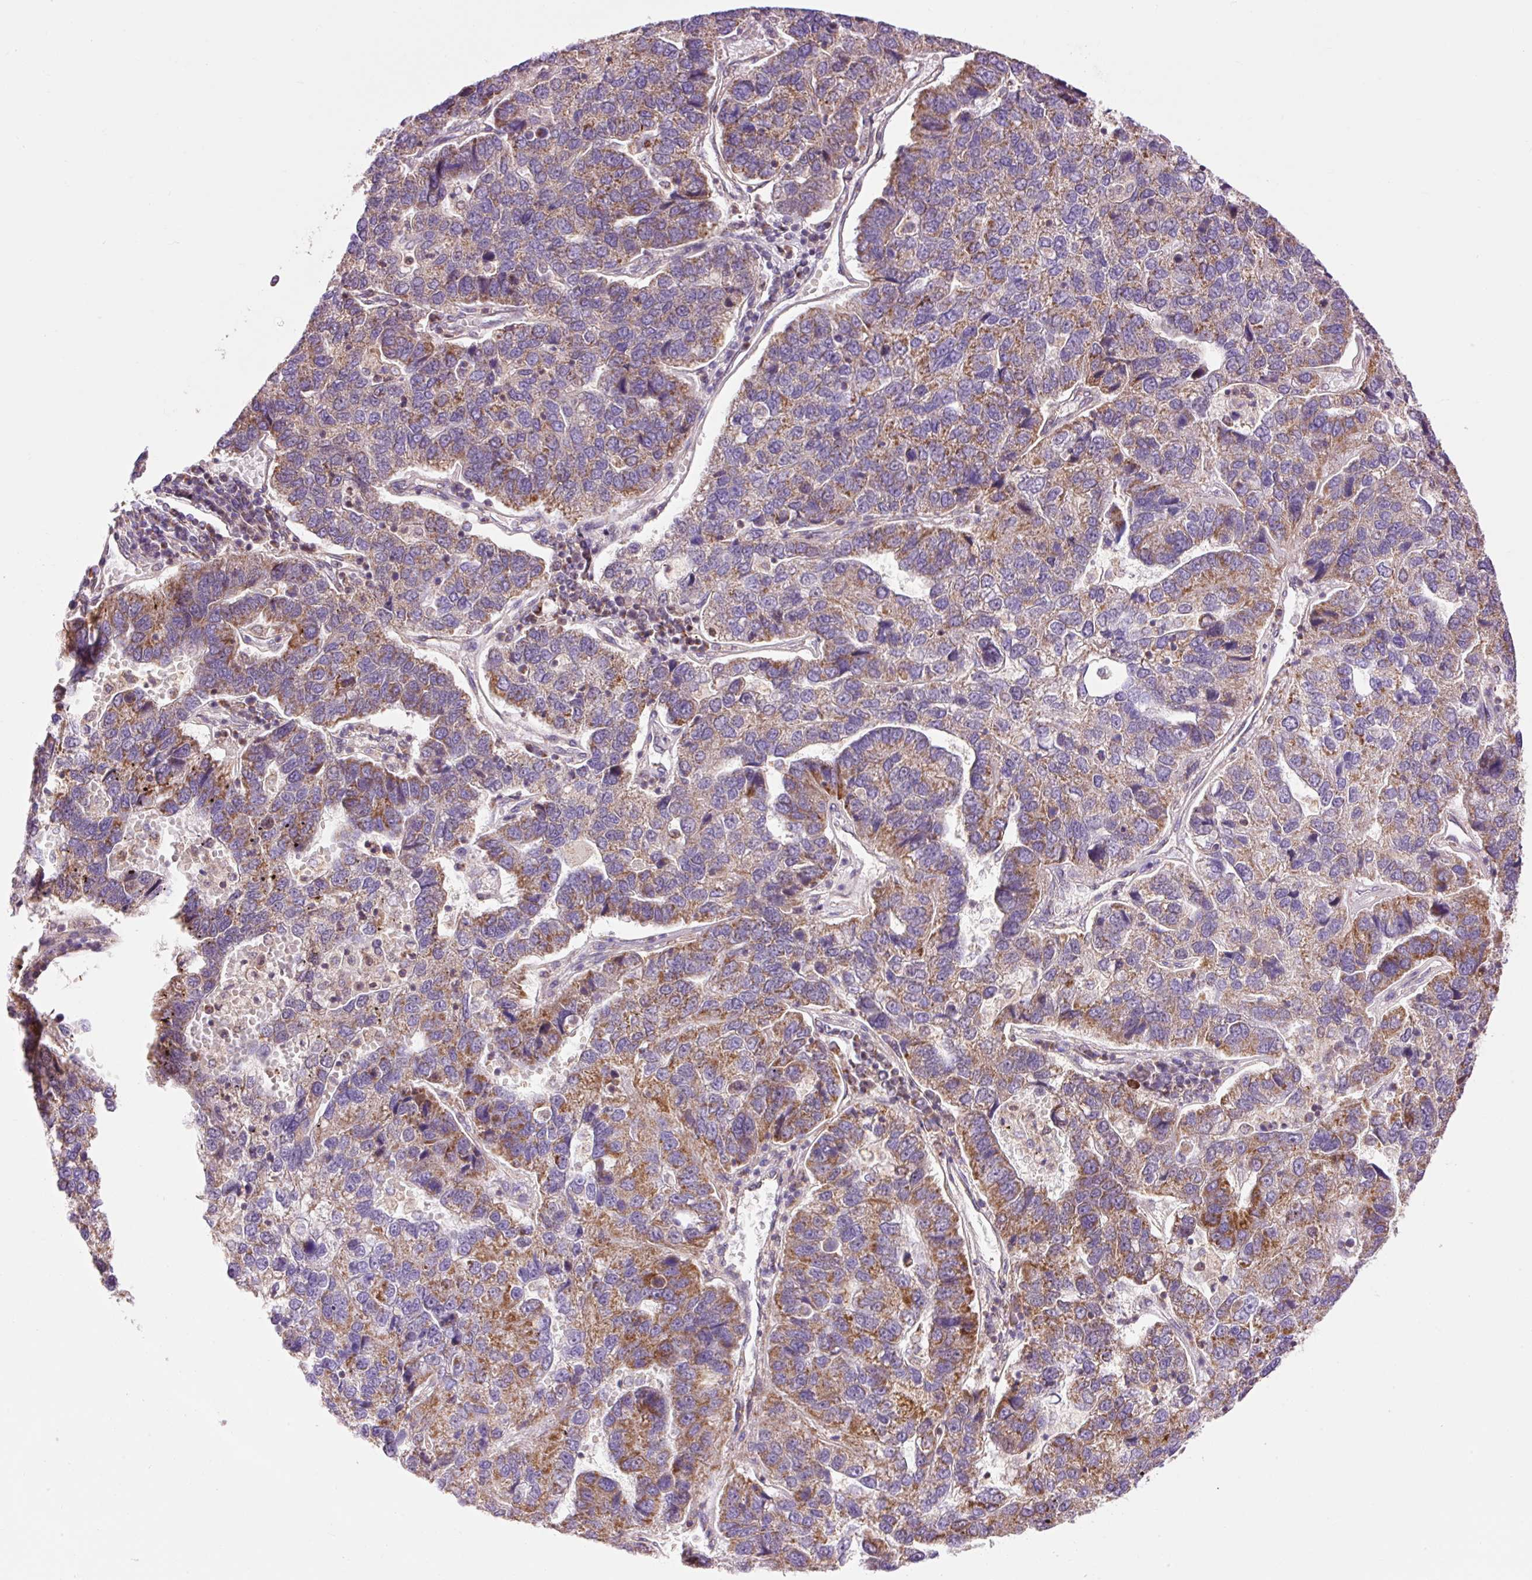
{"staining": {"intensity": "moderate", "quantity": "25%-75%", "location": "cytoplasmic/membranous"}, "tissue": "pancreatic cancer", "cell_type": "Tumor cells", "image_type": "cancer", "snomed": [{"axis": "morphology", "description": "Adenocarcinoma, NOS"}, {"axis": "topography", "description": "Pancreas"}], "caption": "Protein expression analysis of pancreatic cancer (adenocarcinoma) reveals moderate cytoplasmic/membranous expression in approximately 25%-75% of tumor cells. (DAB IHC with brightfield microscopy, high magnification).", "gene": "IMMT", "patient": {"sex": "female", "age": 61}}